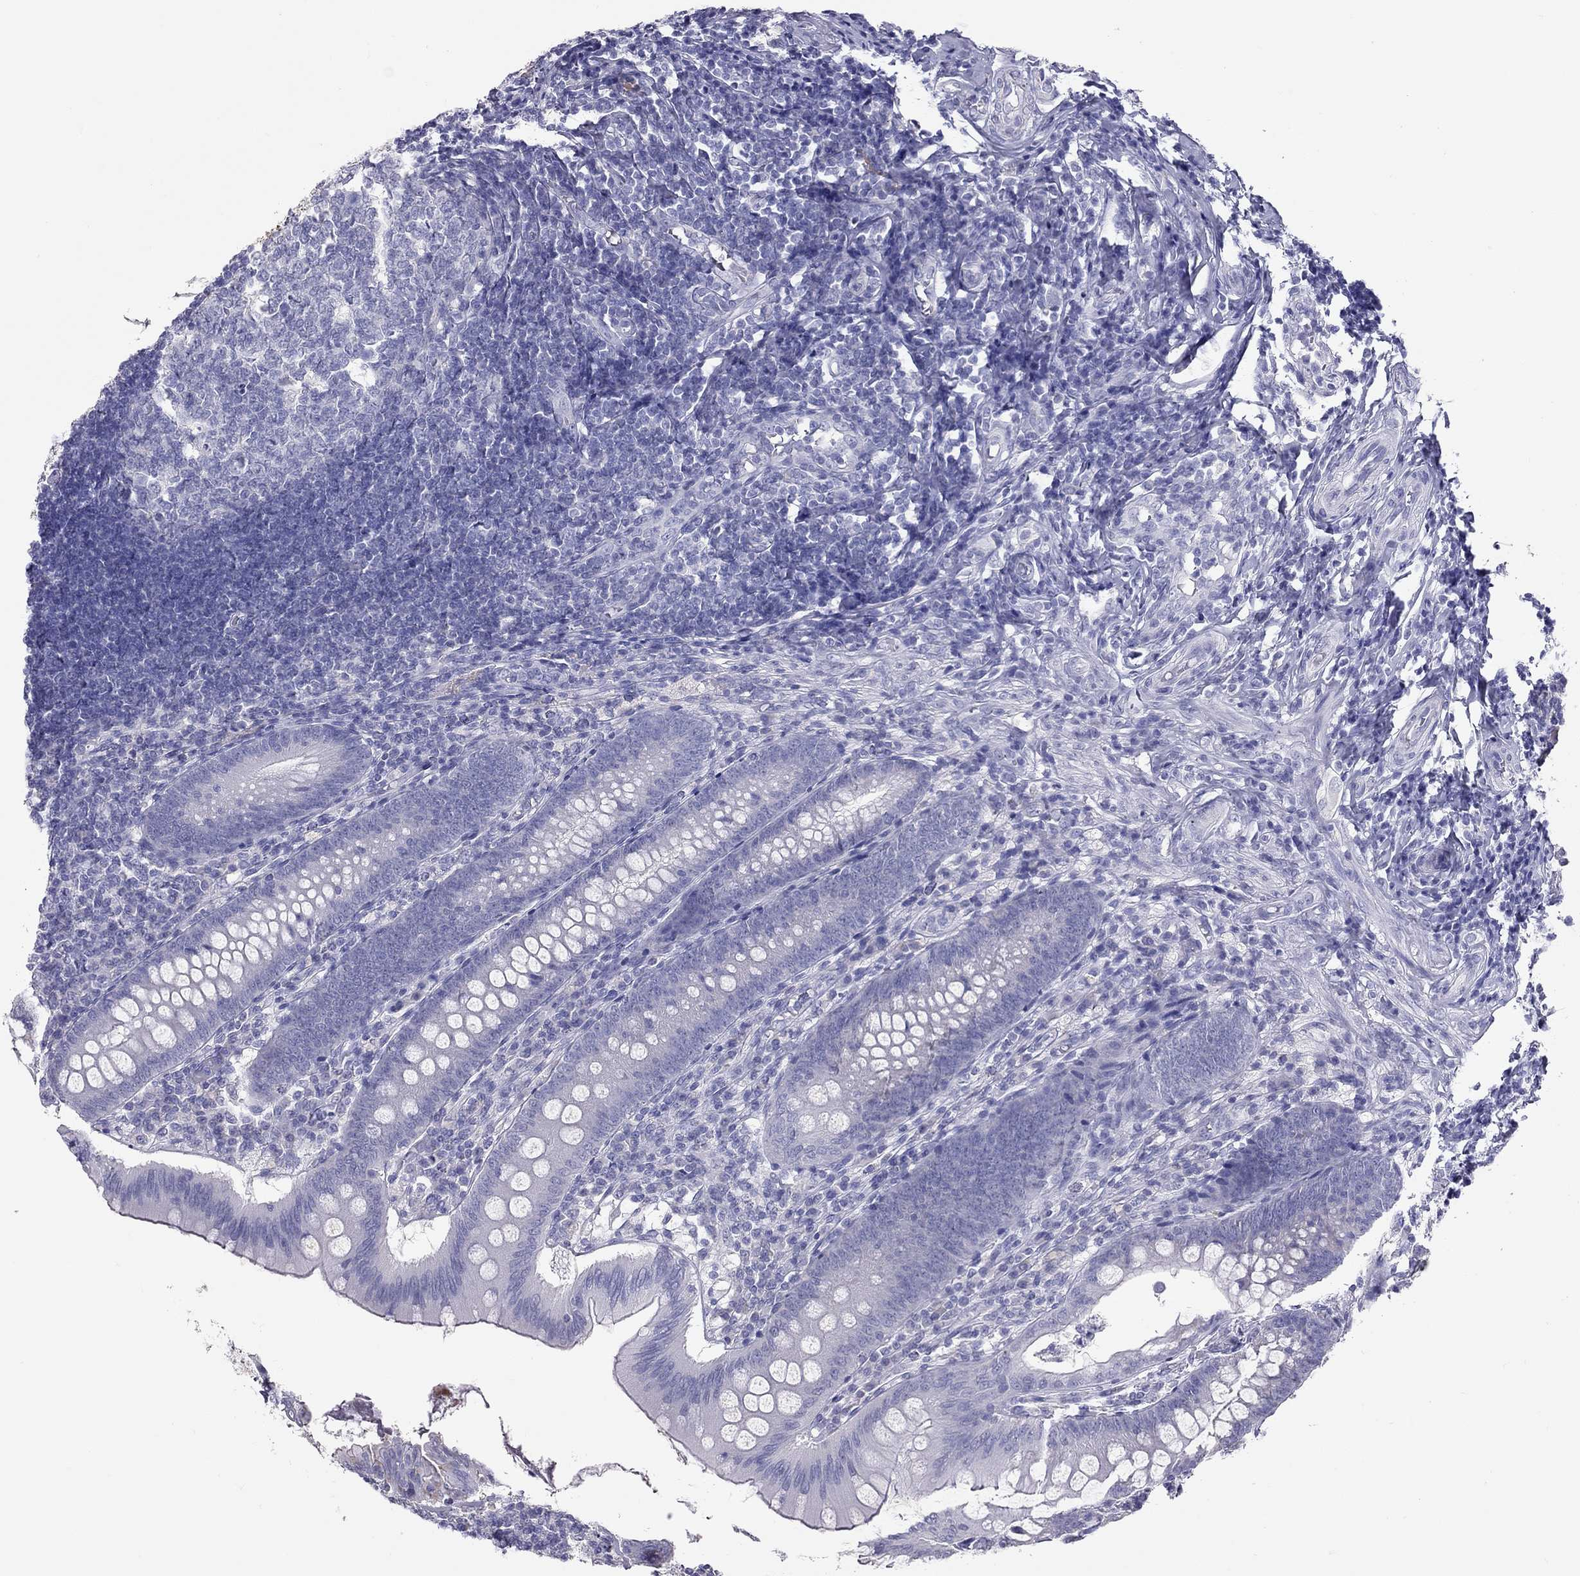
{"staining": {"intensity": "negative", "quantity": "none", "location": "none"}, "tissue": "appendix", "cell_type": "Glandular cells", "image_type": "normal", "snomed": [{"axis": "morphology", "description": "Normal tissue, NOS"}, {"axis": "morphology", "description": "Inflammation, NOS"}, {"axis": "topography", "description": "Appendix"}], "caption": "This is a histopathology image of immunohistochemistry (IHC) staining of unremarkable appendix, which shows no staining in glandular cells.", "gene": "IL17REL", "patient": {"sex": "male", "age": 16}}